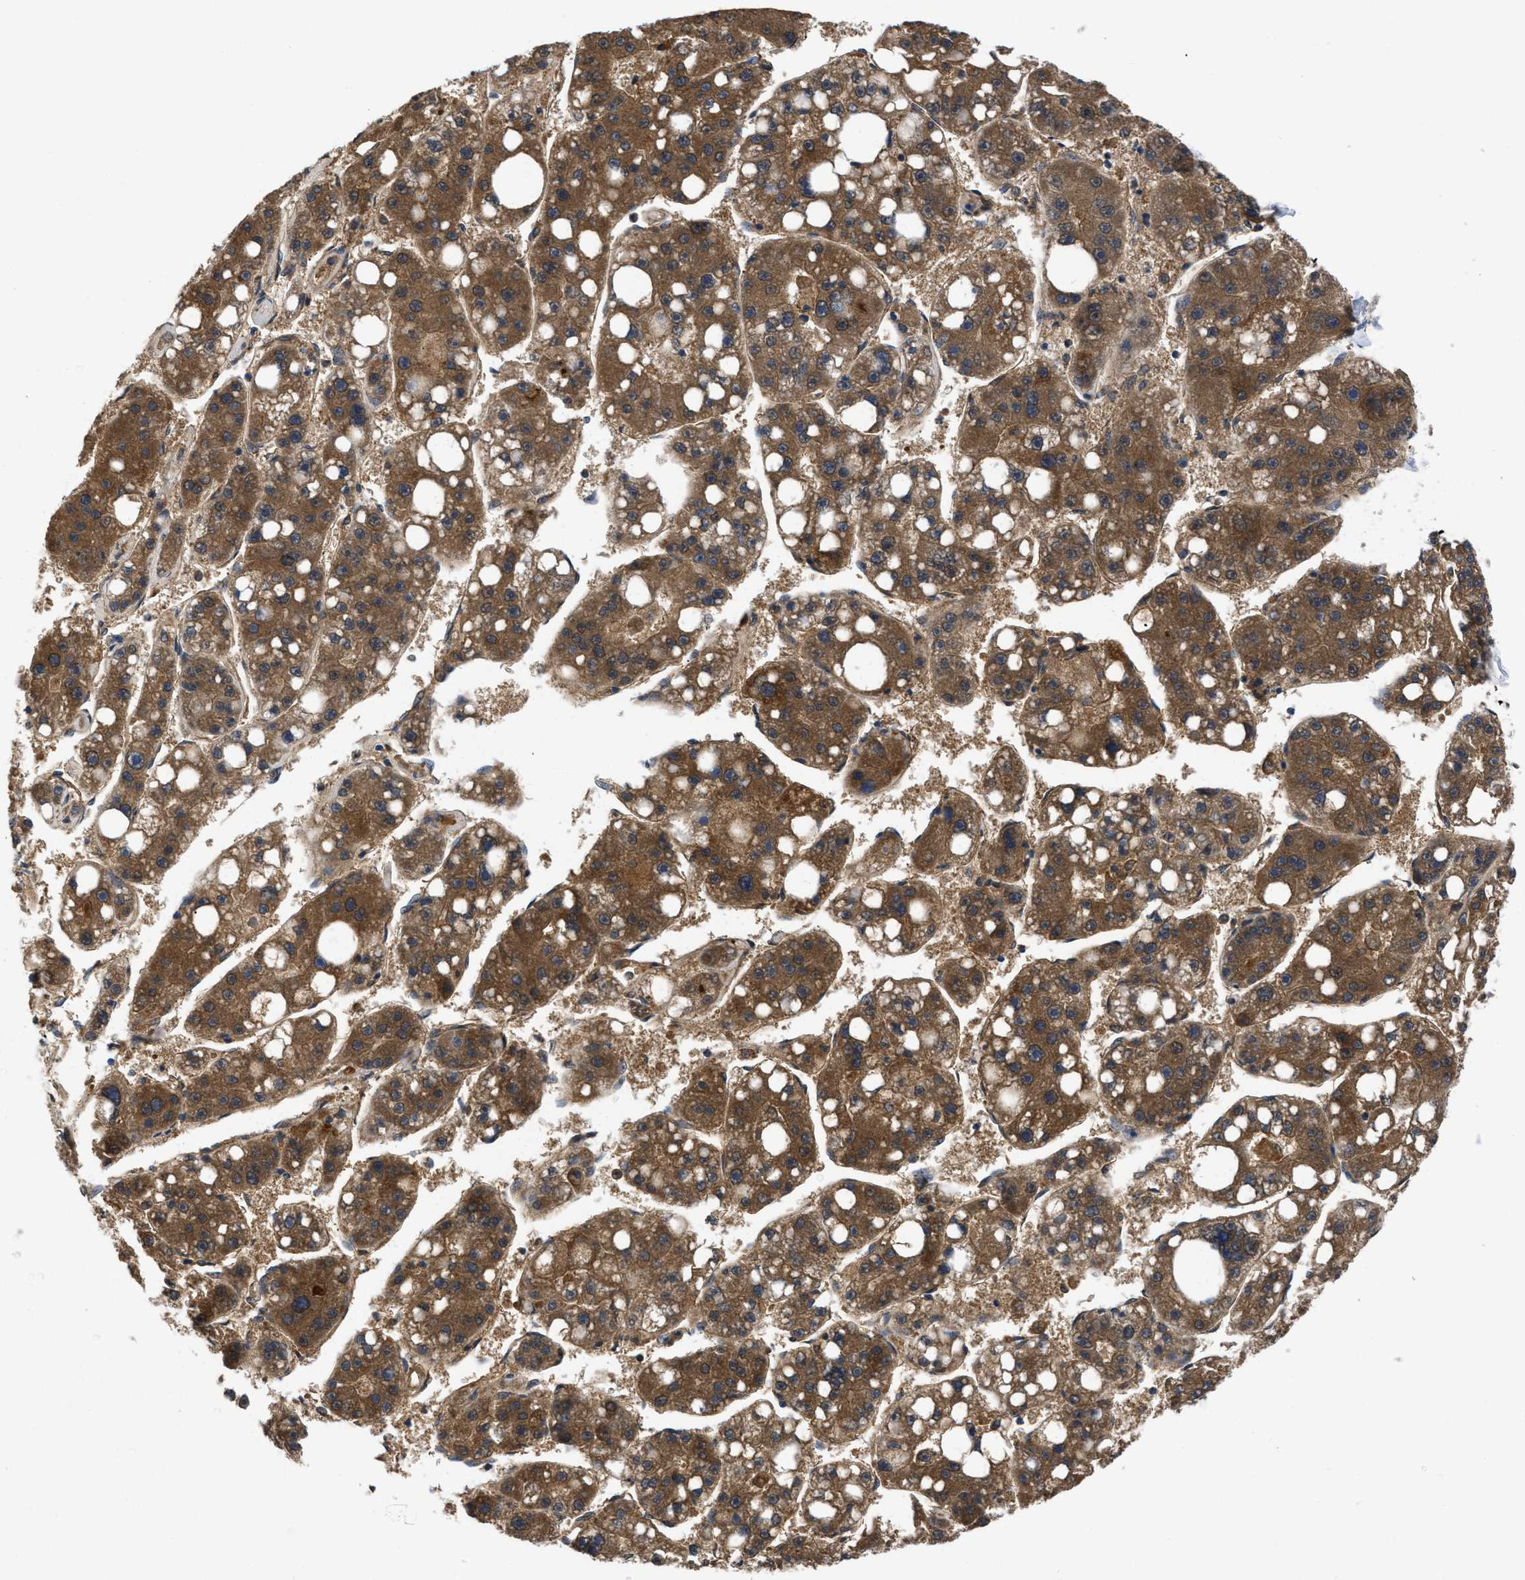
{"staining": {"intensity": "moderate", "quantity": ">75%", "location": "cytoplasmic/membranous"}, "tissue": "liver cancer", "cell_type": "Tumor cells", "image_type": "cancer", "snomed": [{"axis": "morphology", "description": "Carcinoma, Hepatocellular, NOS"}, {"axis": "topography", "description": "Liver"}], "caption": "Immunohistochemical staining of human hepatocellular carcinoma (liver) displays medium levels of moderate cytoplasmic/membranous protein staining in approximately >75% of tumor cells. (Stains: DAB (3,3'-diaminobenzidine) in brown, nuclei in blue, Microscopy: brightfield microscopy at high magnification).", "gene": "SERPINA6", "patient": {"sex": "female", "age": 61}}